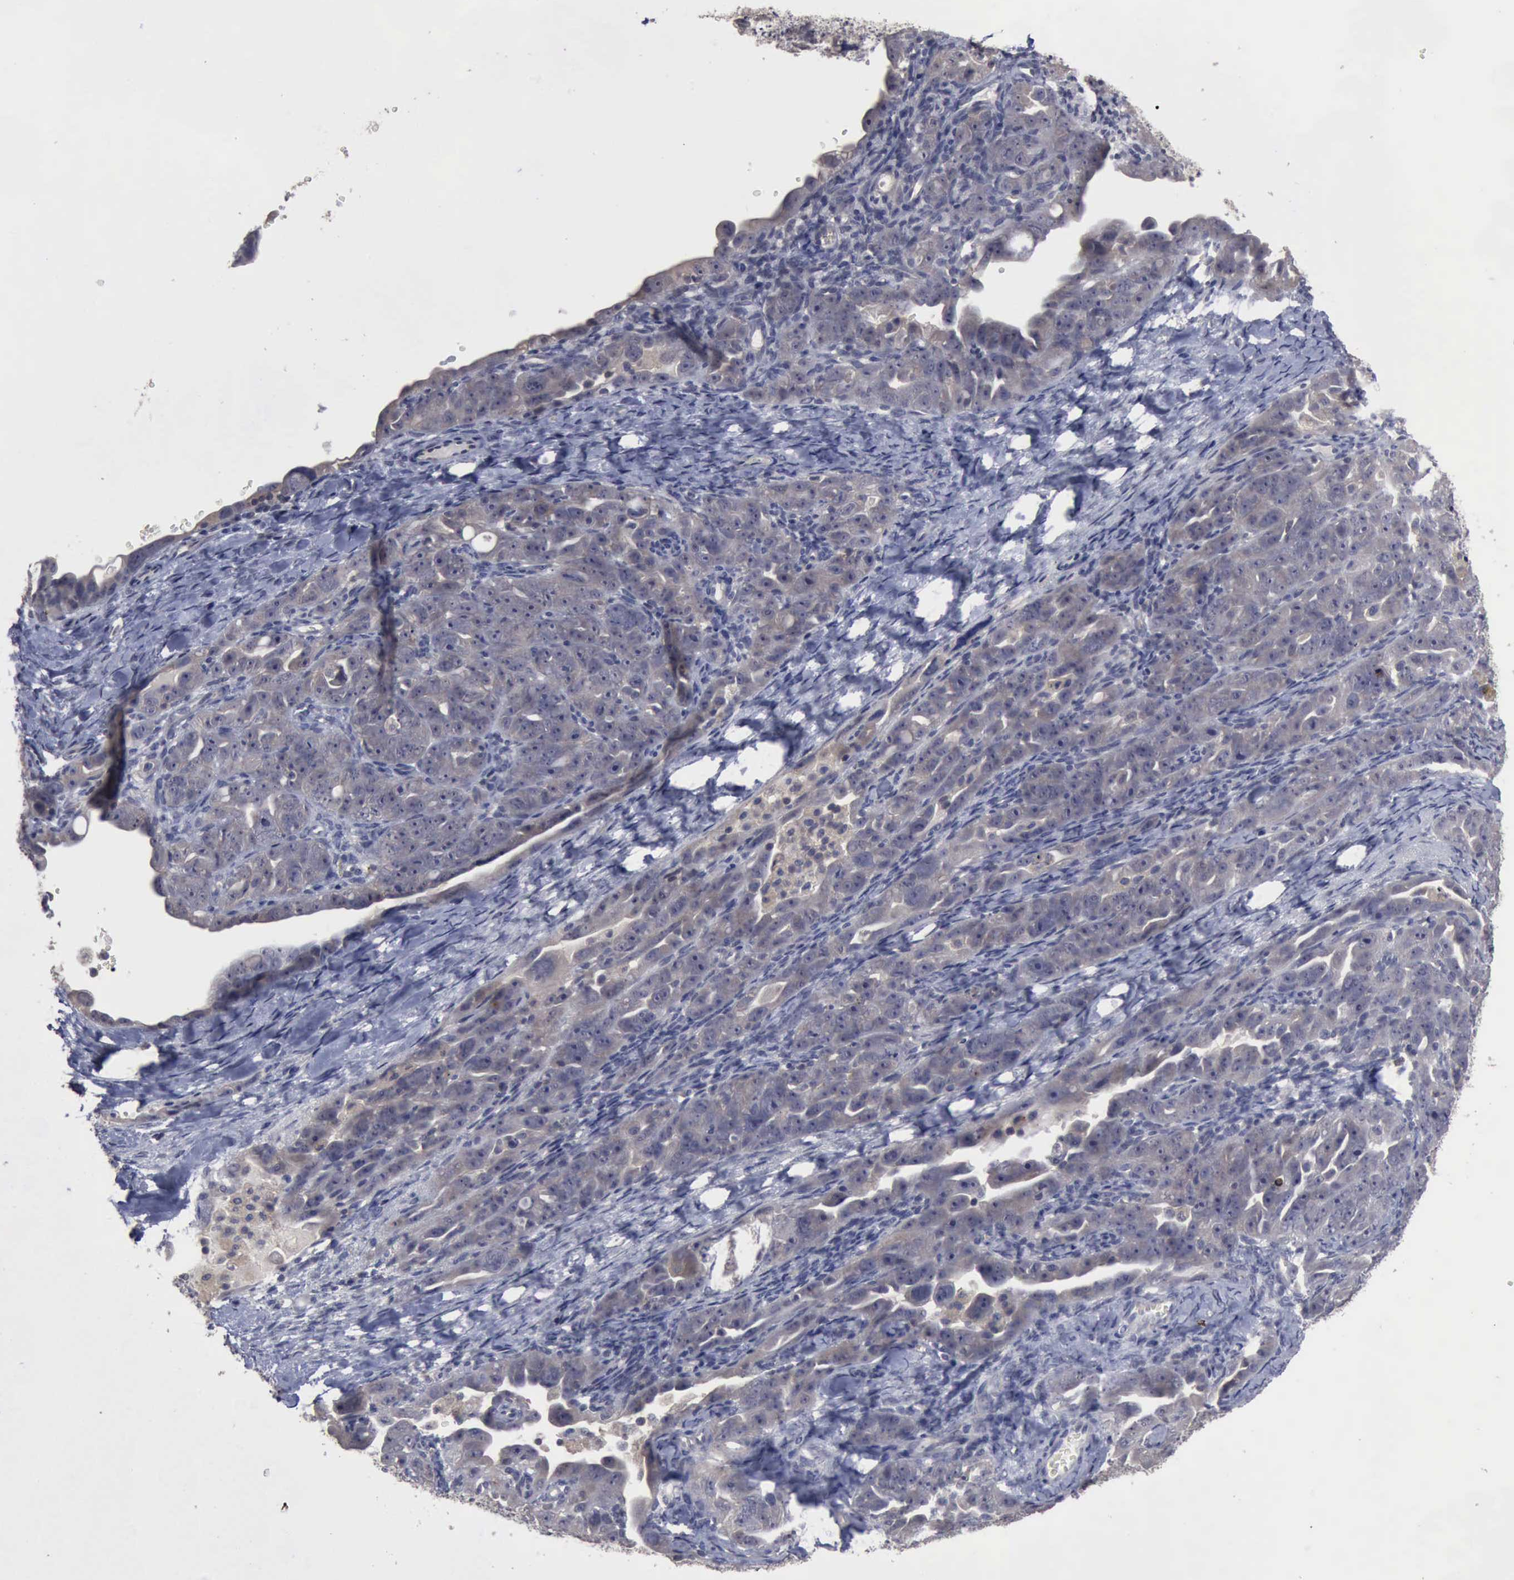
{"staining": {"intensity": "negative", "quantity": "none", "location": "none"}, "tissue": "ovarian cancer", "cell_type": "Tumor cells", "image_type": "cancer", "snomed": [{"axis": "morphology", "description": "Cystadenocarcinoma, serous, NOS"}, {"axis": "topography", "description": "Ovary"}], "caption": "High magnification brightfield microscopy of ovarian cancer stained with DAB (brown) and counterstained with hematoxylin (blue): tumor cells show no significant staining.", "gene": "CRKL", "patient": {"sex": "female", "age": 66}}